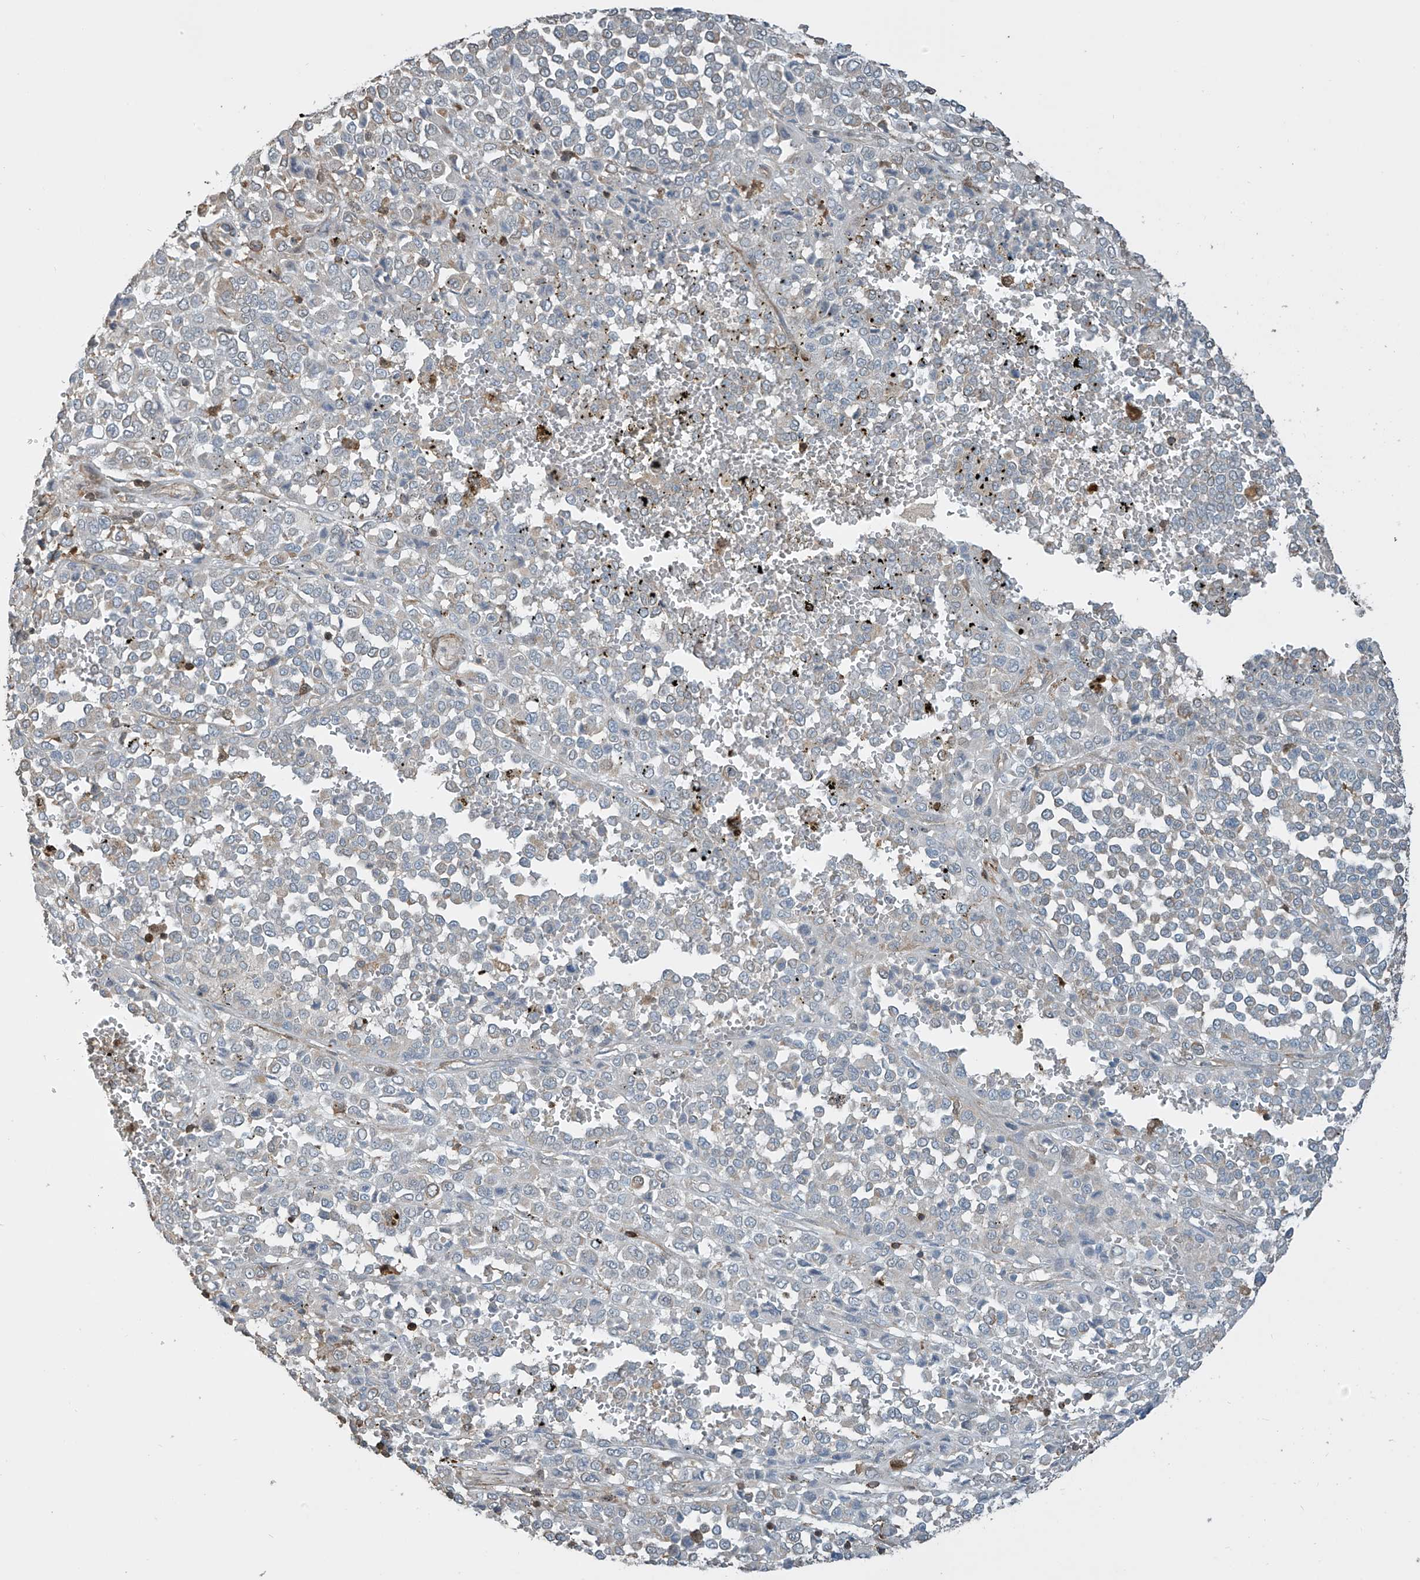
{"staining": {"intensity": "negative", "quantity": "none", "location": "none"}, "tissue": "melanoma", "cell_type": "Tumor cells", "image_type": "cancer", "snomed": [{"axis": "morphology", "description": "Malignant melanoma, Metastatic site"}, {"axis": "topography", "description": "Pancreas"}], "caption": "Human malignant melanoma (metastatic site) stained for a protein using immunohistochemistry shows no expression in tumor cells.", "gene": "SH3BGRL3", "patient": {"sex": "female", "age": 30}}